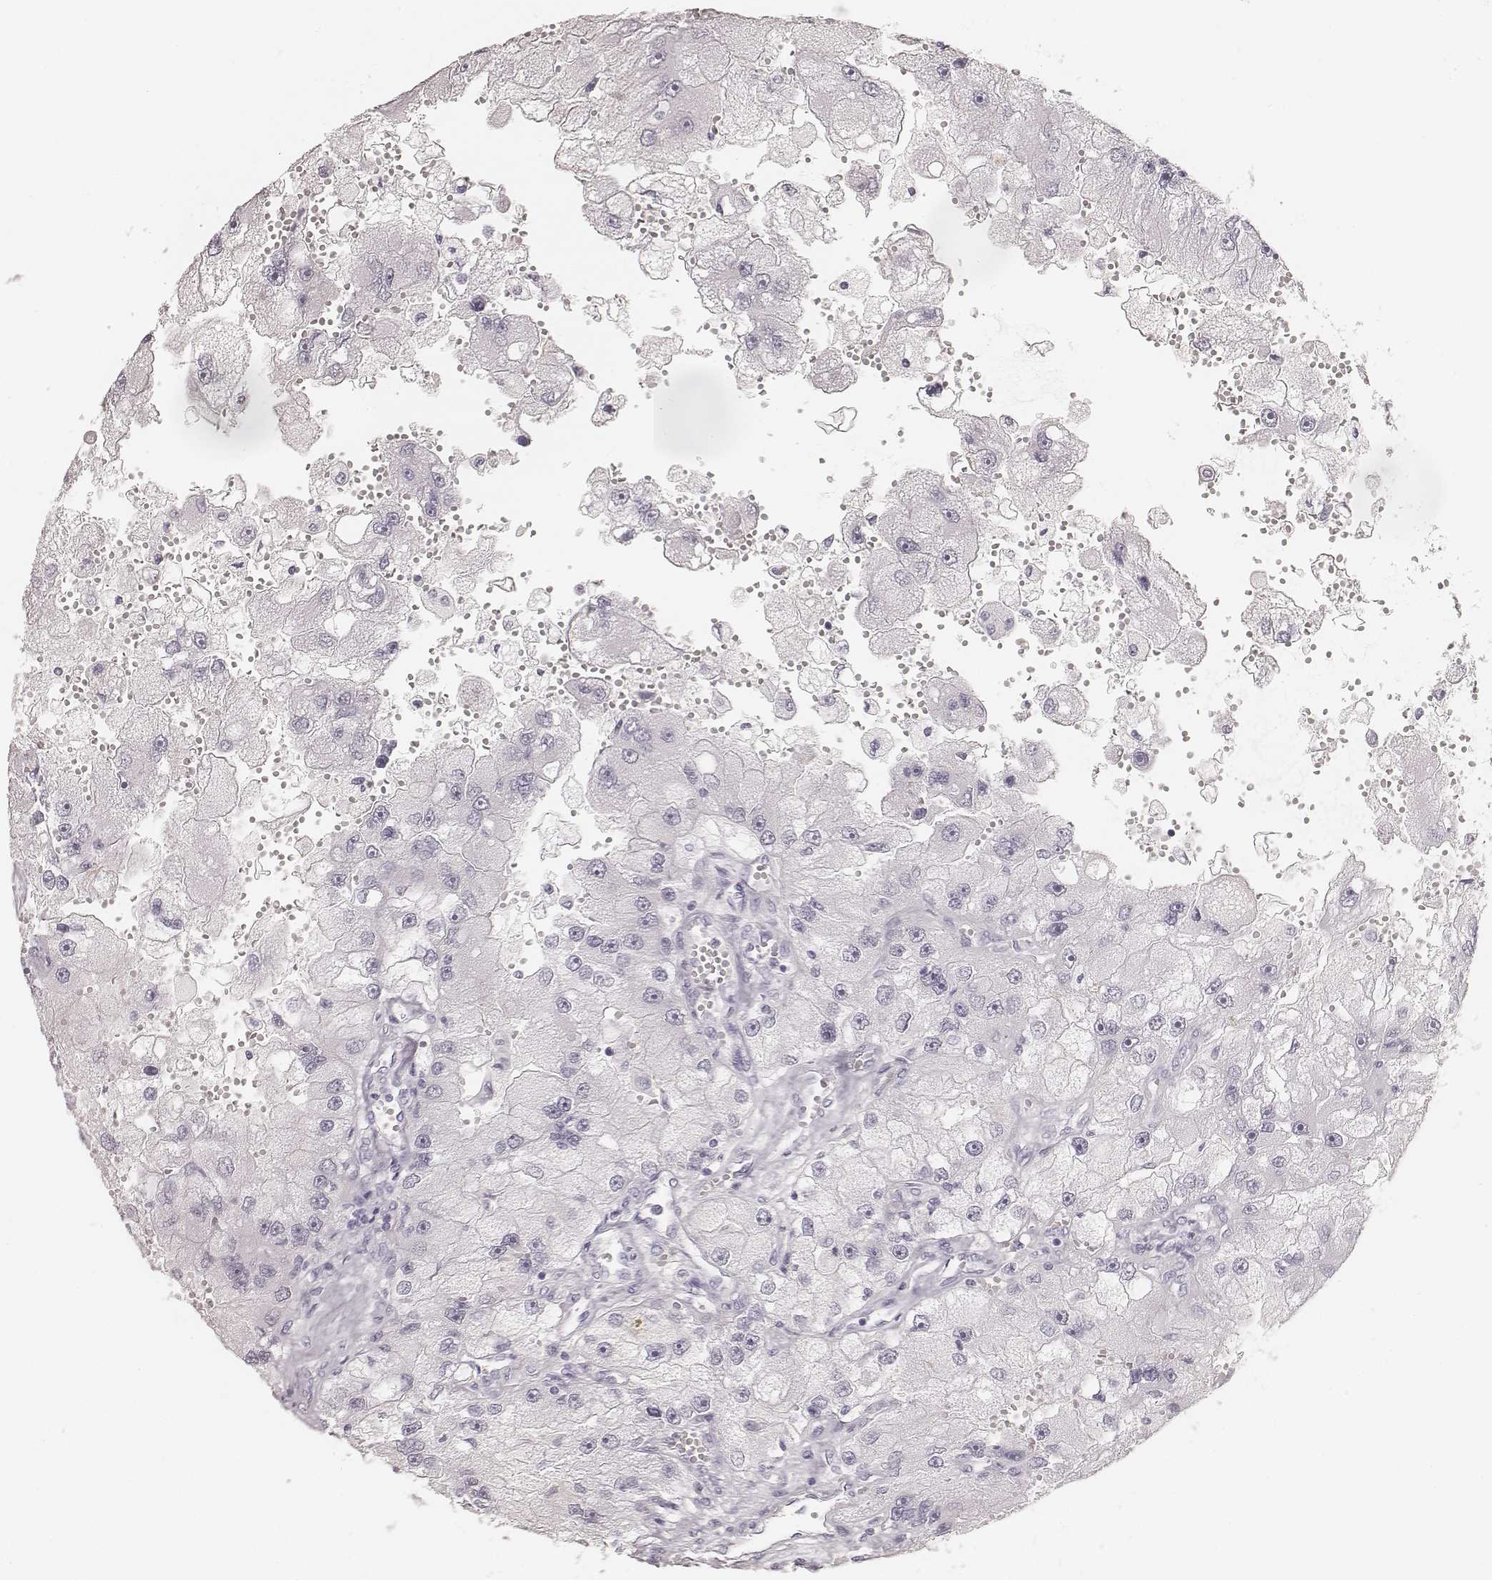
{"staining": {"intensity": "negative", "quantity": "none", "location": "none"}, "tissue": "renal cancer", "cell_type": "Tumor cells", "image_type": "cancer", "snomed": [{"axis": "morphology", "description": "Adenocarcinoma, NOS"}, {"axis": "topography", "description": "Kidney"}], "caption": "Tumor cells show no significant protein positivity in renal cancer (adenocarcinoma).", "gene": "HNF4G", "patient": {"sex": "male", "age": 63}}